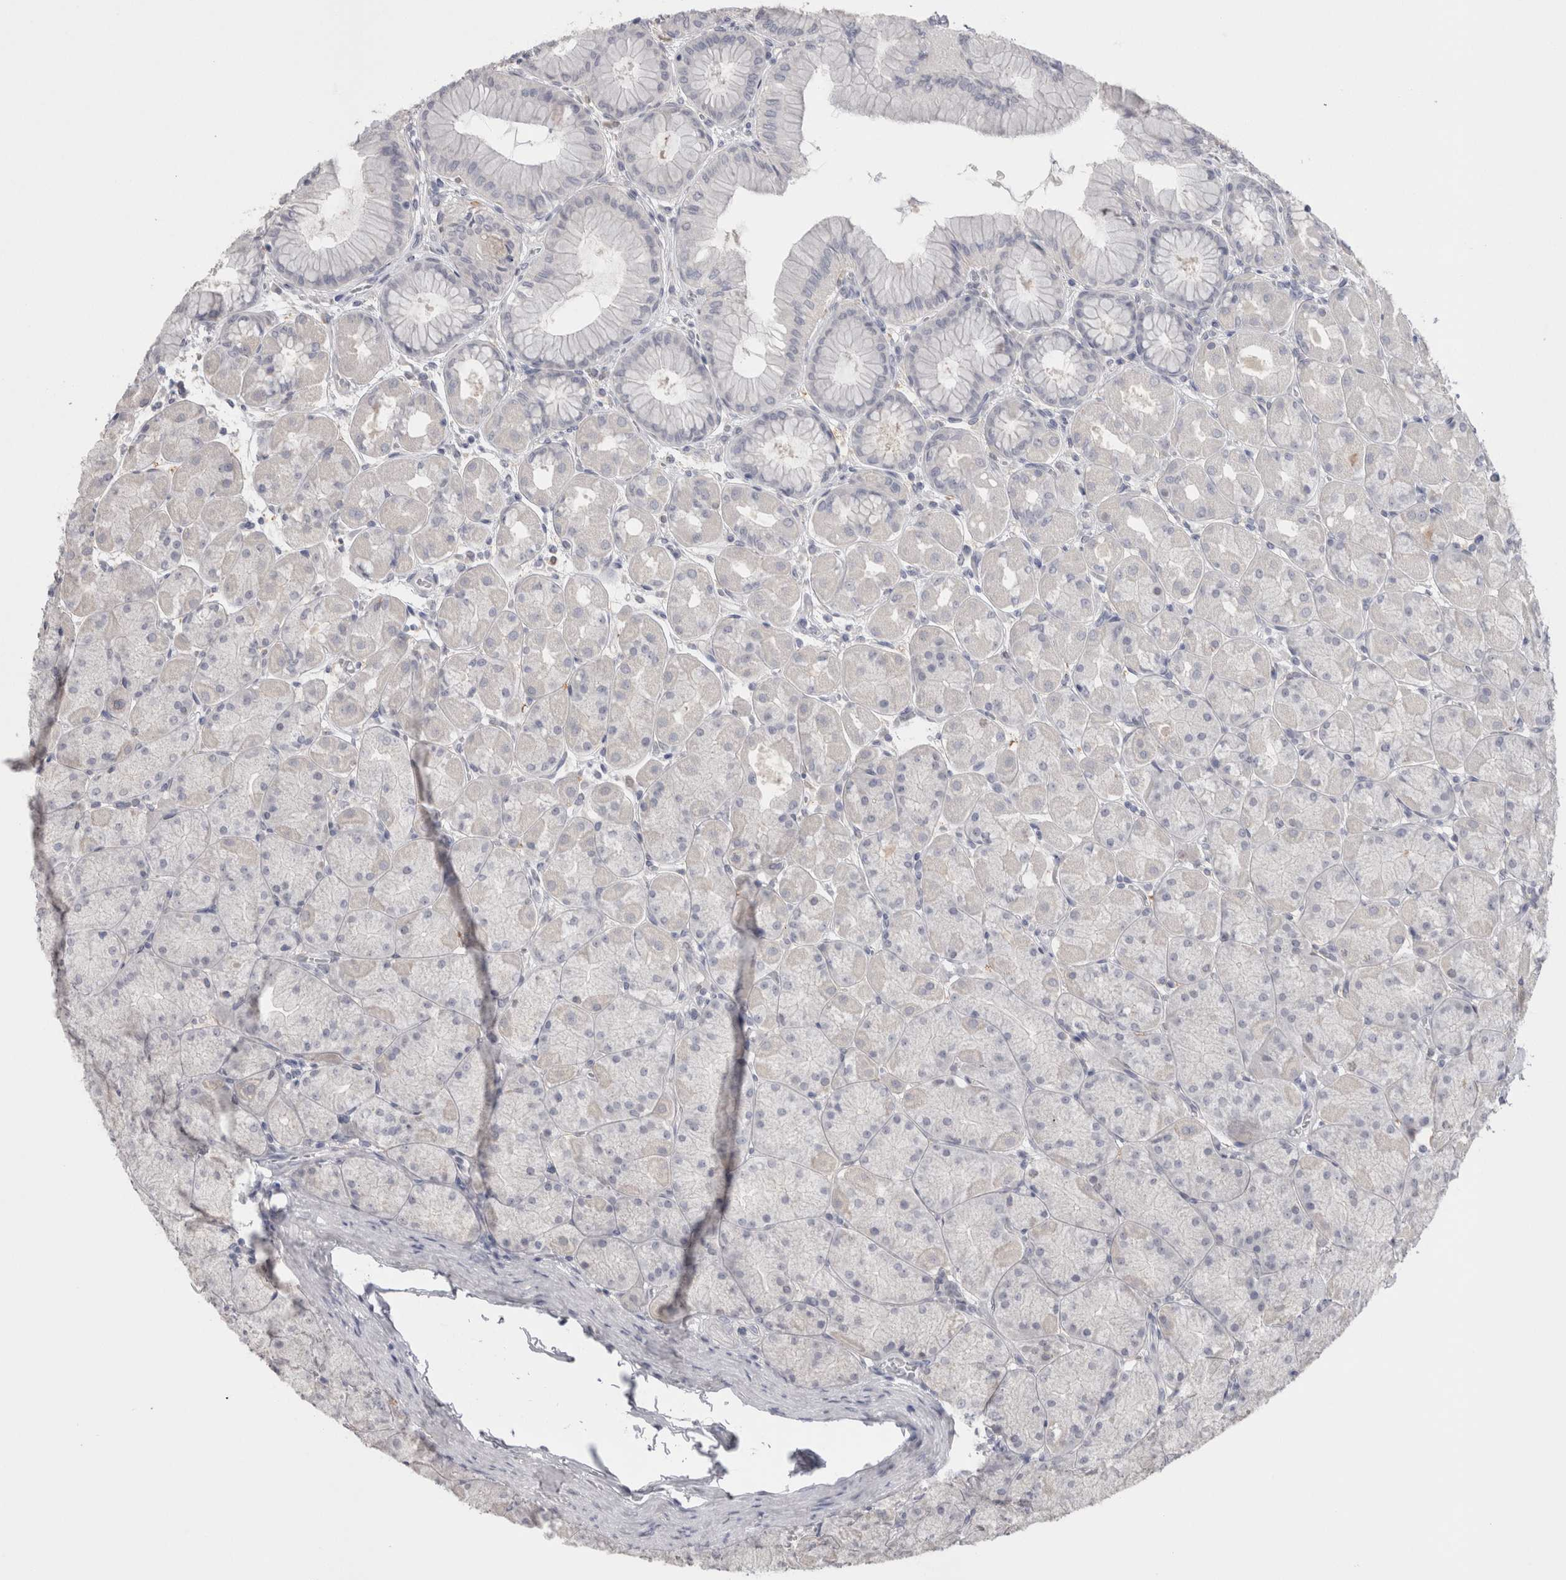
{"staining": {"intensity": "negative", "quantity": "none", "location": "none"}, "tissue": "stomach", "cell_type": "Glandular cells", "image_type": "normal", "snomed": [{"axis": "morphology", "description": "Normal tissue, NOS"}, {"axis": "topography", "description": "Stomach, upper"}], "caption": "IHC of normal human stomach reveals no staining in glandular cells.", "gene": "SUCNR1", "patient": {"sex": "female", "age": 56}}